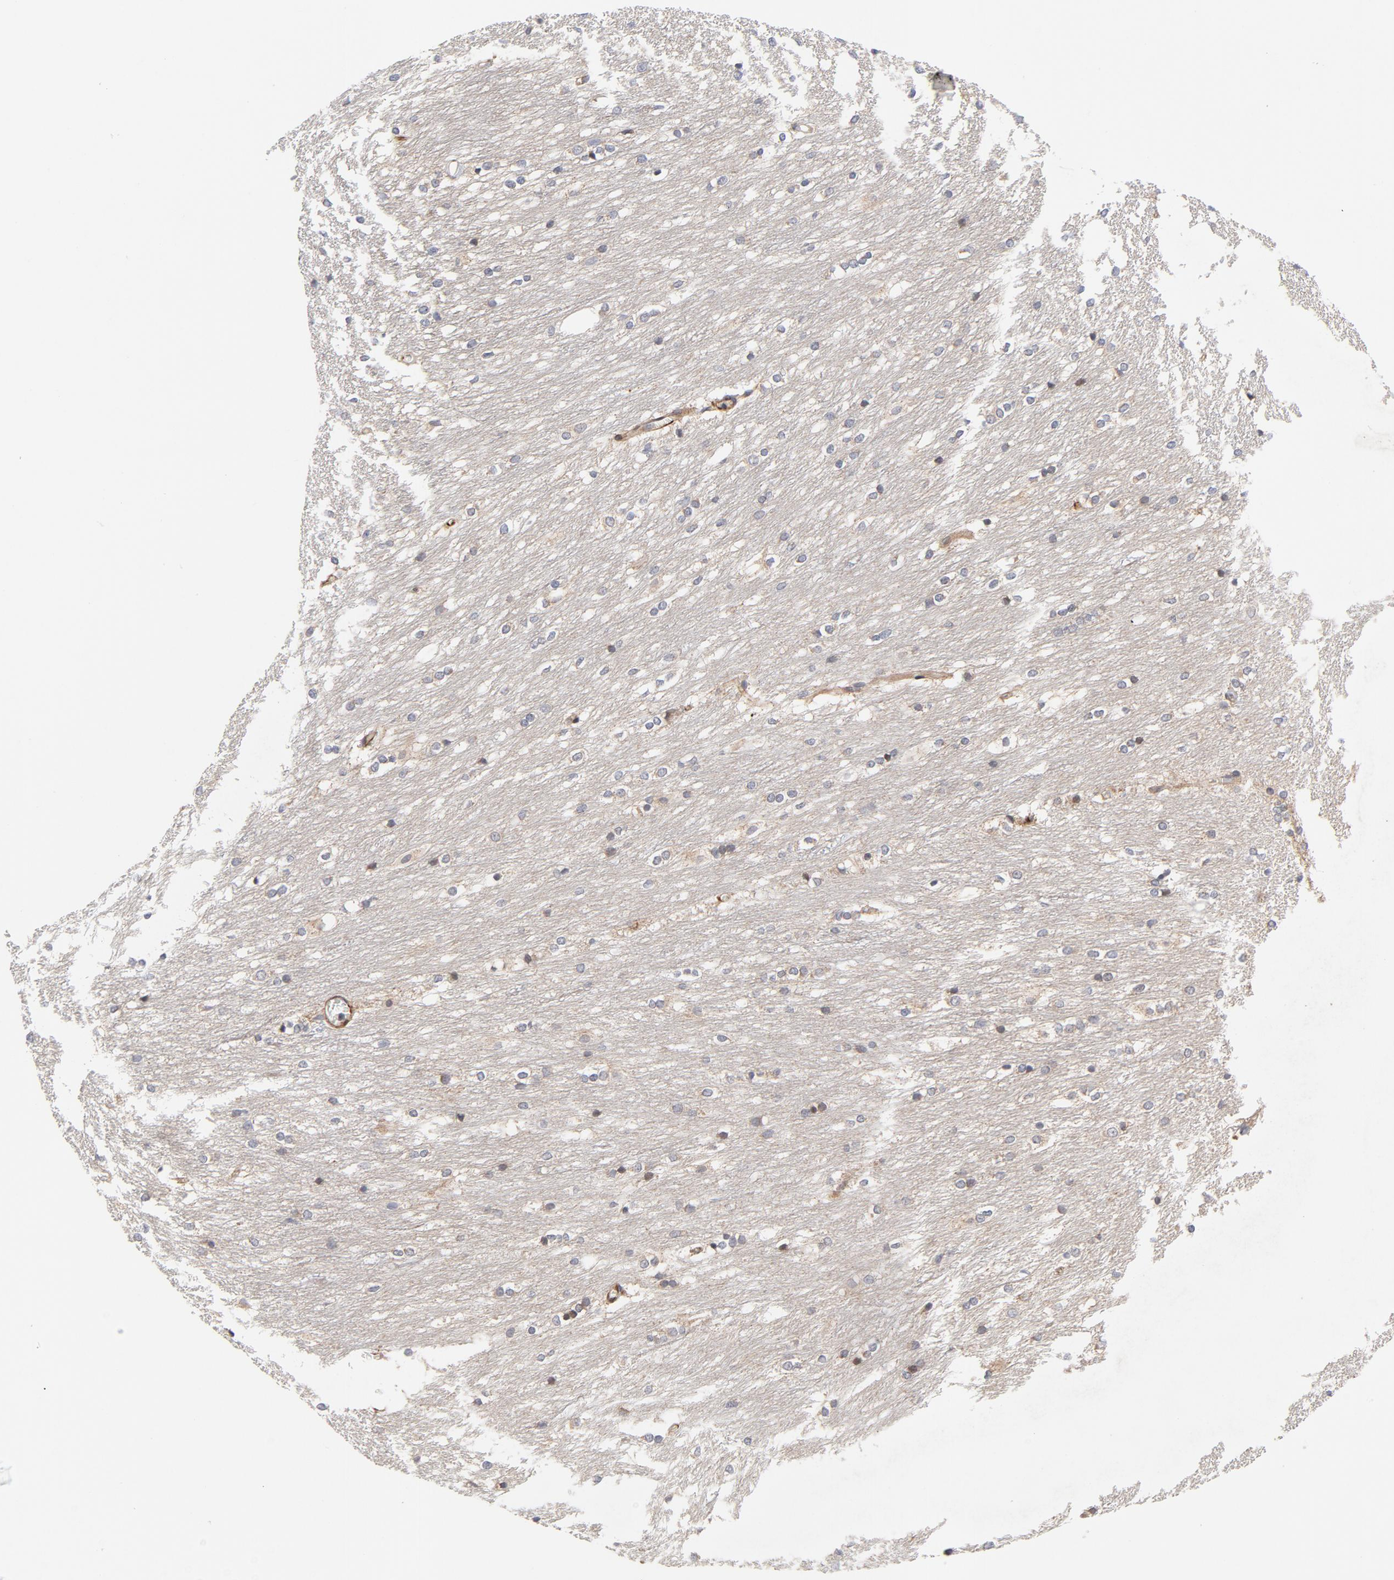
{"staining": {"intensity": "weak", "quantity": ">75%", "location": "cytoplasmic/membranous"}, "tissue": "caudate", "cell_type": "Glial cells", "image_type": "normal", "snomed": [{"axis": "morphology", "description": "Normal tissue, NOS"}, {"axis": "topography", "description": "Lateral ventricle wall"}], "caption": "Brown immunohistochemical staining in benign human caudate demonstrates weak cytoplasmic/membranous positivity in approximately >75% of glial cells.", "gene": "DNAAF2", "patient": {"sex": "female", "age": 19}}